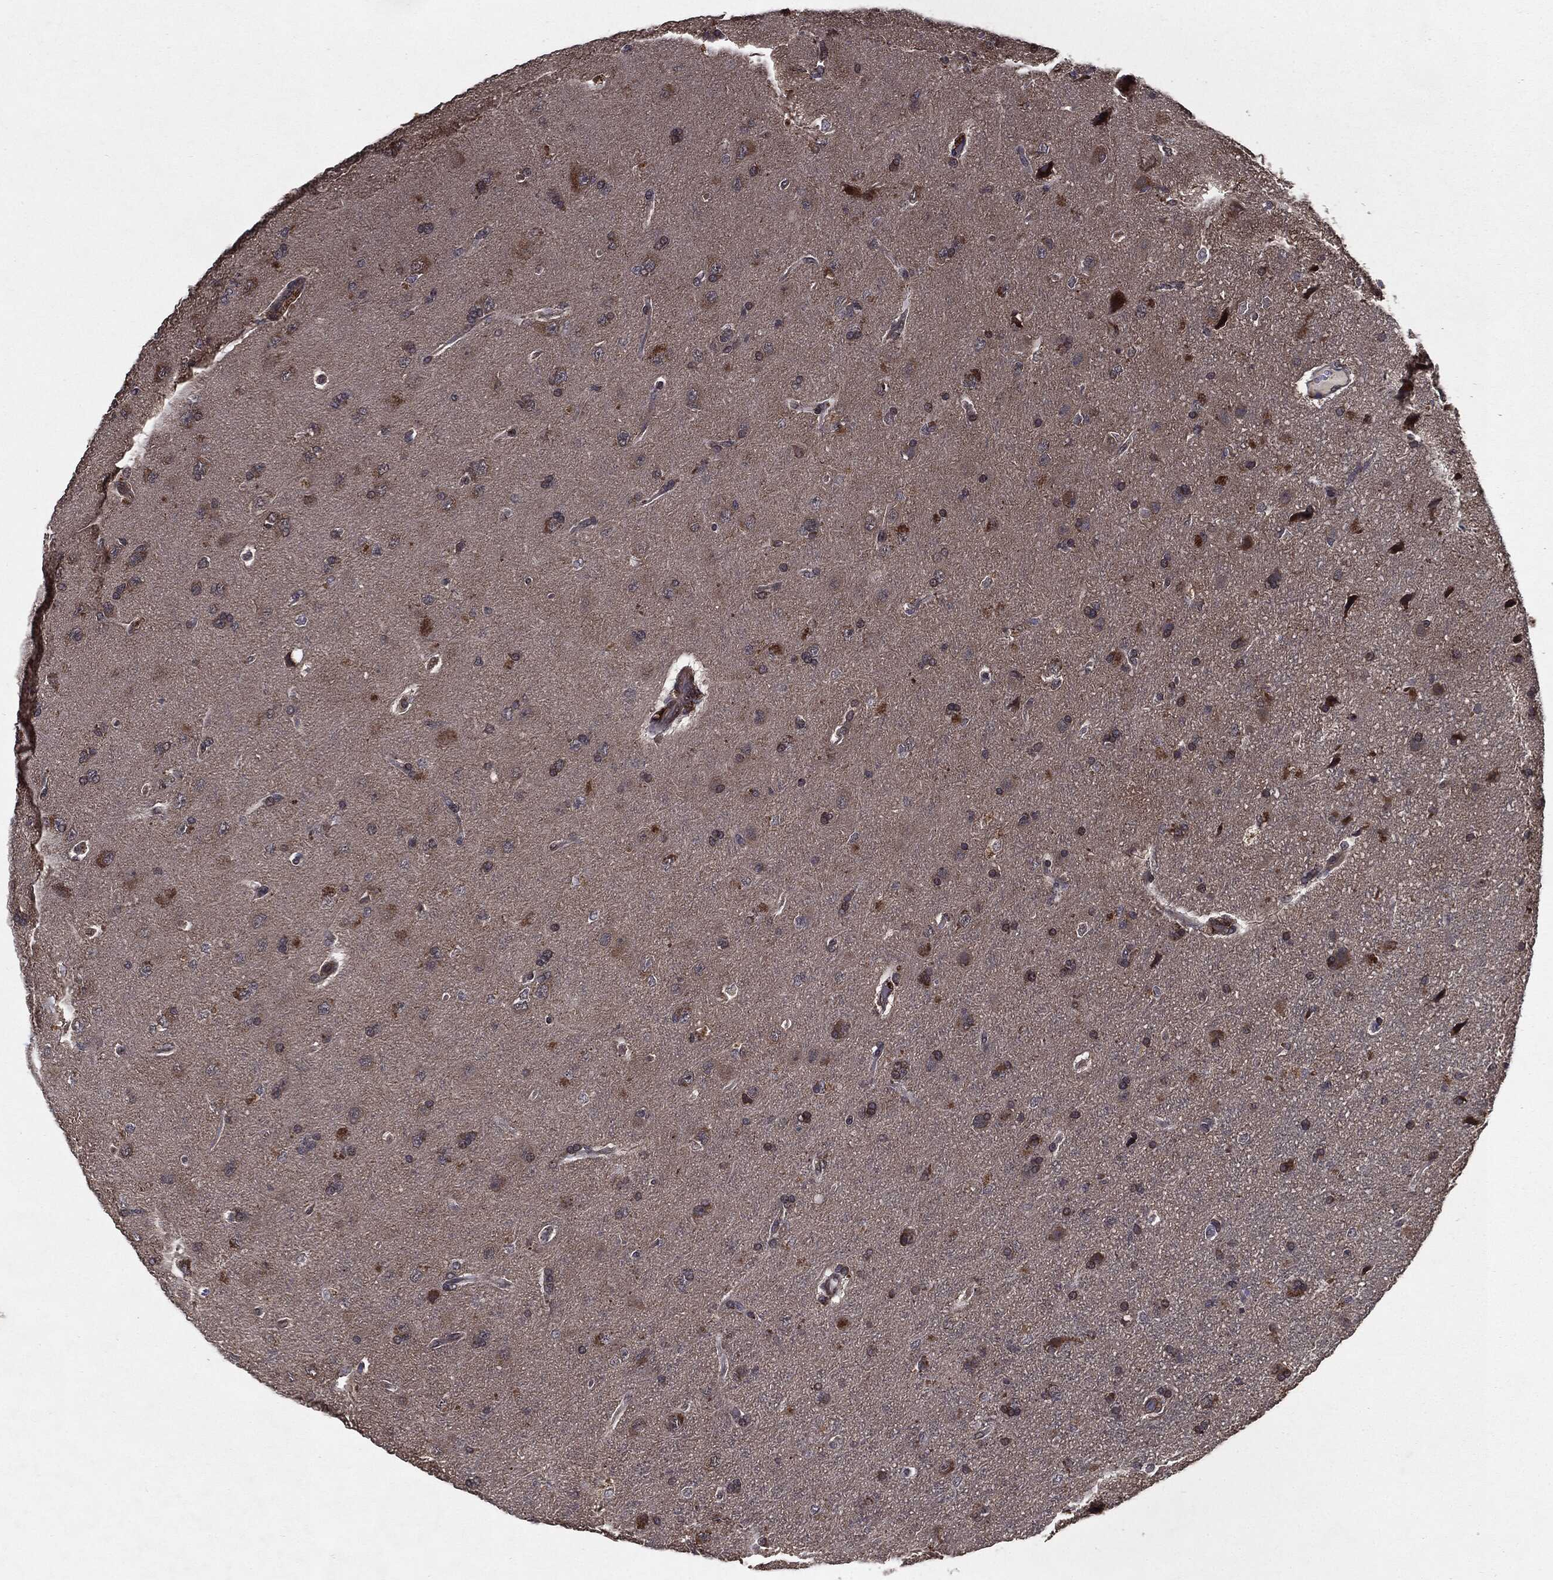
{"staining": {"intensity": "moderate", "quantity": "<25%", "location": "cytoplasmic/membranous"}, "tissue": "glioma", "cell_type": "Tumor cells", "image_type": "cancer", "snomed": [{"axis": "morphology", "description": "Glioma, malignant, NOS"}, {"axis": "topography", "description": "Cerebral cortex"}], "caption": "Tumor cells display low levels of moderate cytoplasmic/membranous staining in approximately <25% of cells in glioma.", "gene": "HDAC5", "patient": {"sex": "male", "age": 58}}